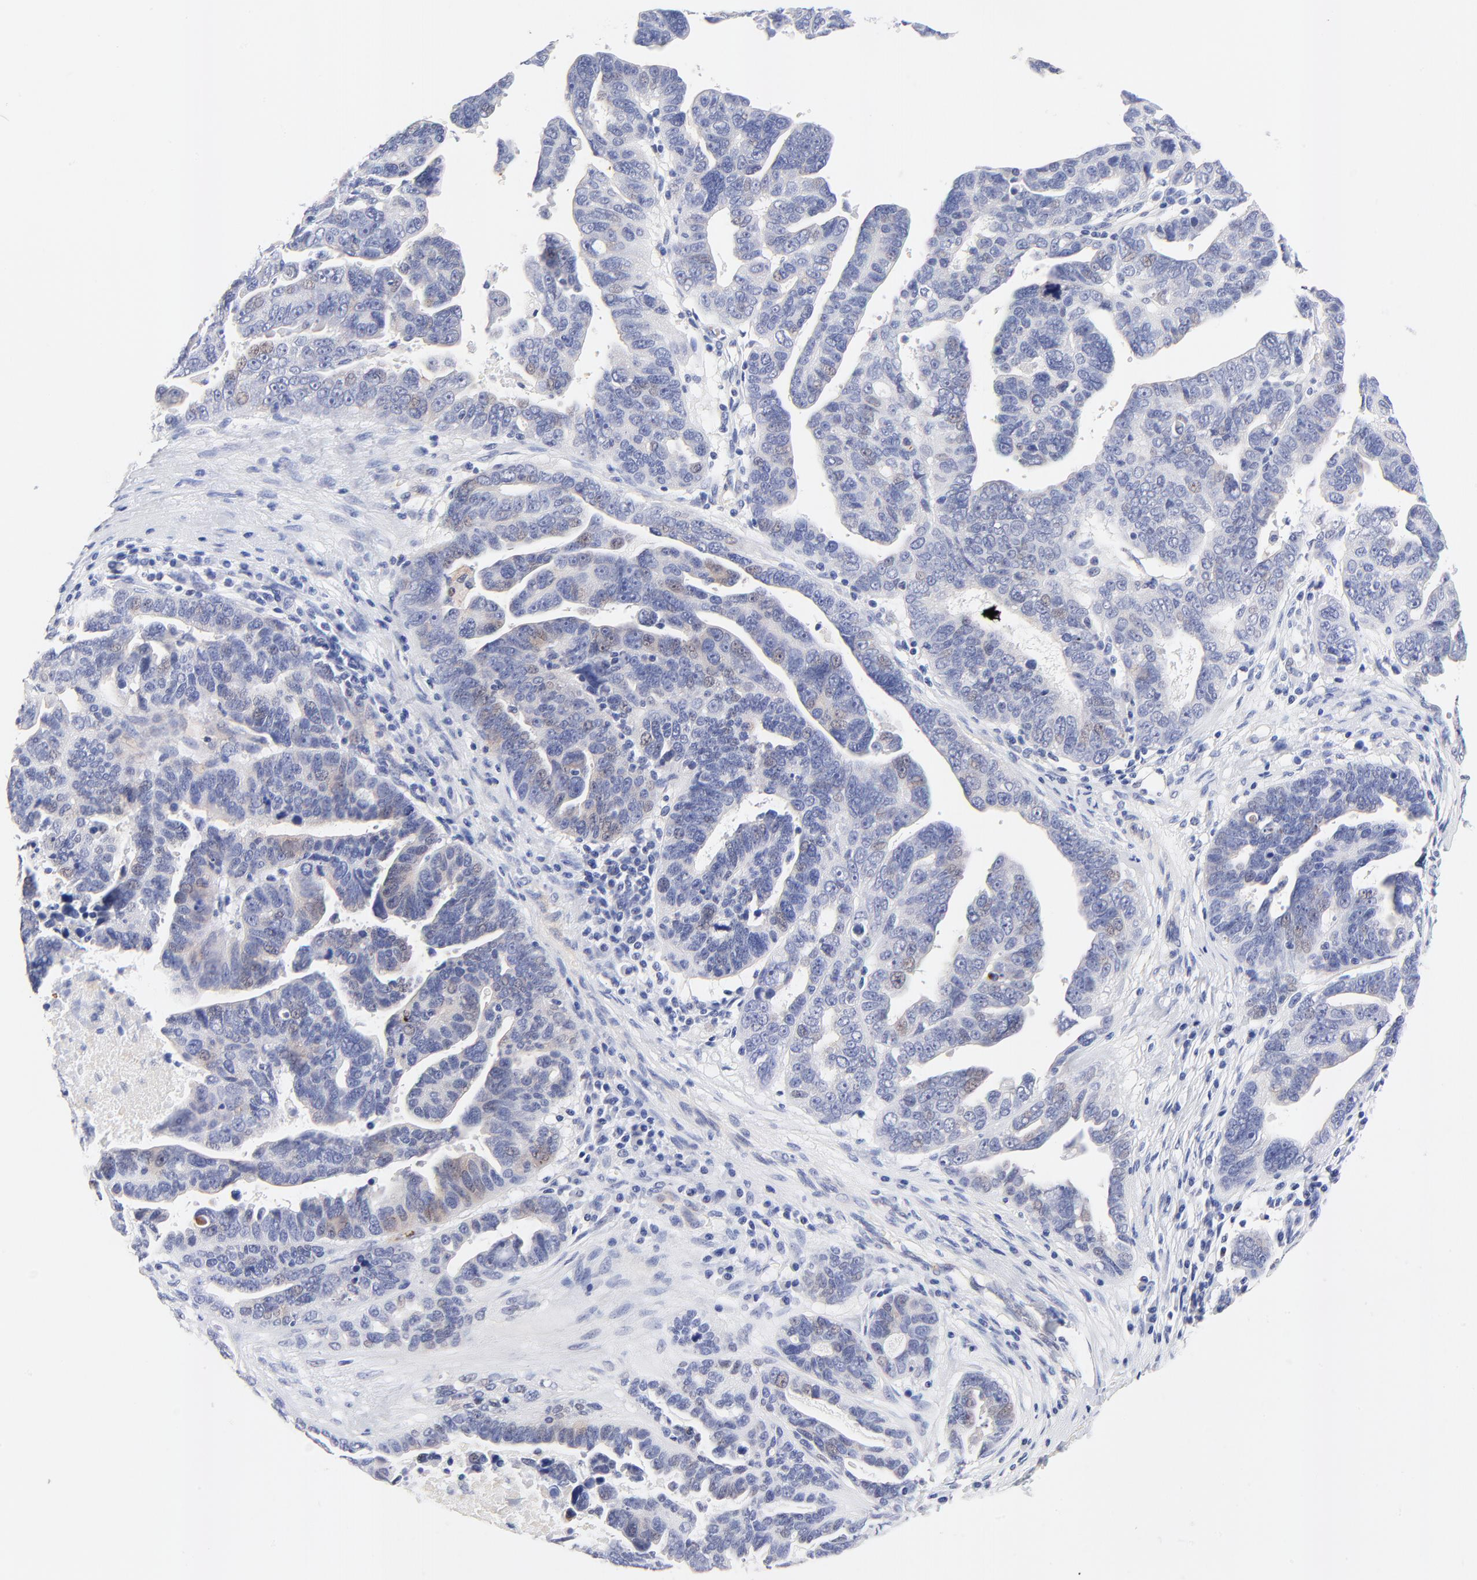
{"staining": {"intensity": "negative", "quantity": "none", "location": "none"}, "tissue": "ovarian cancer", "cell_type": "Tumor cells", "image_type": "cancer", "snomed": [{"axis": "morphology", "description": "Carcinoma, endometroid"}, {"axis": "morphology", "description": "Cystadenocarcinoma, serous, NOS"}, {"axis": "topography", "description": "Ovary"}], "caption": "Immunohistochemistry (IHC) of endometroid carcinoma (ovarian) displays no staining in tumor cells.", "gene": "FAM117B", "patient": {"sex": "female", "age": 45}}